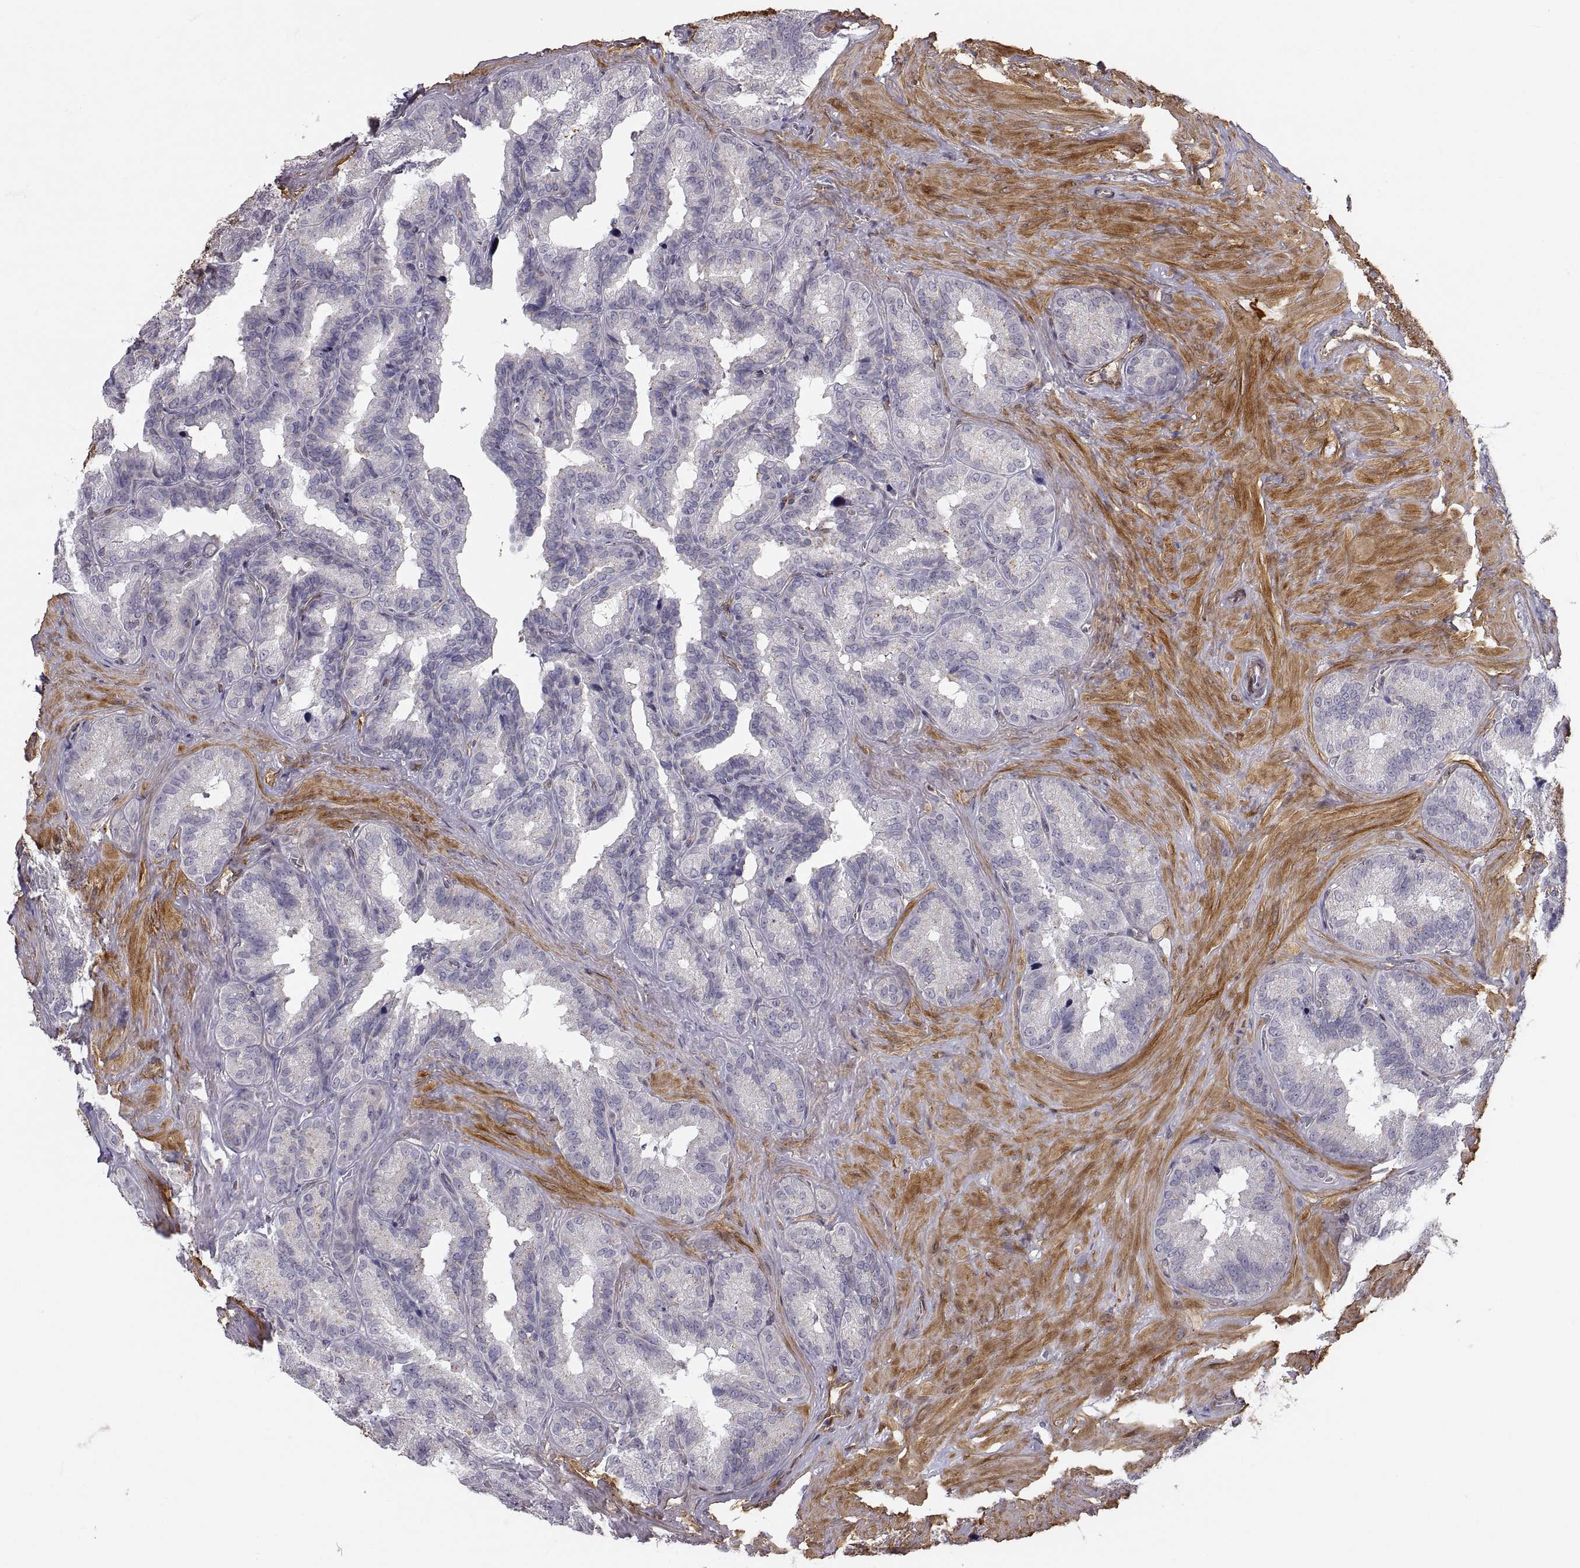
{"staining": {"intensity": "negative", "quantity": "none", "location": "none"}, "tissue": "seminal vesicle", "cell_type": "Glandular cells", "image_type": "normal", "snomed": [{"axis": "morphology", "description": "Normal tissue, NOS"}, {"axis": "topography", "description": "Seminal veicle"}], "caption": "A histopathology image of human seminal vesicle is negative for staining in glandular cells. (DAB IHC with hematoxylin counter stain).", "gene": "PGM5", "patient": {"sex": "male", "age": 37}}